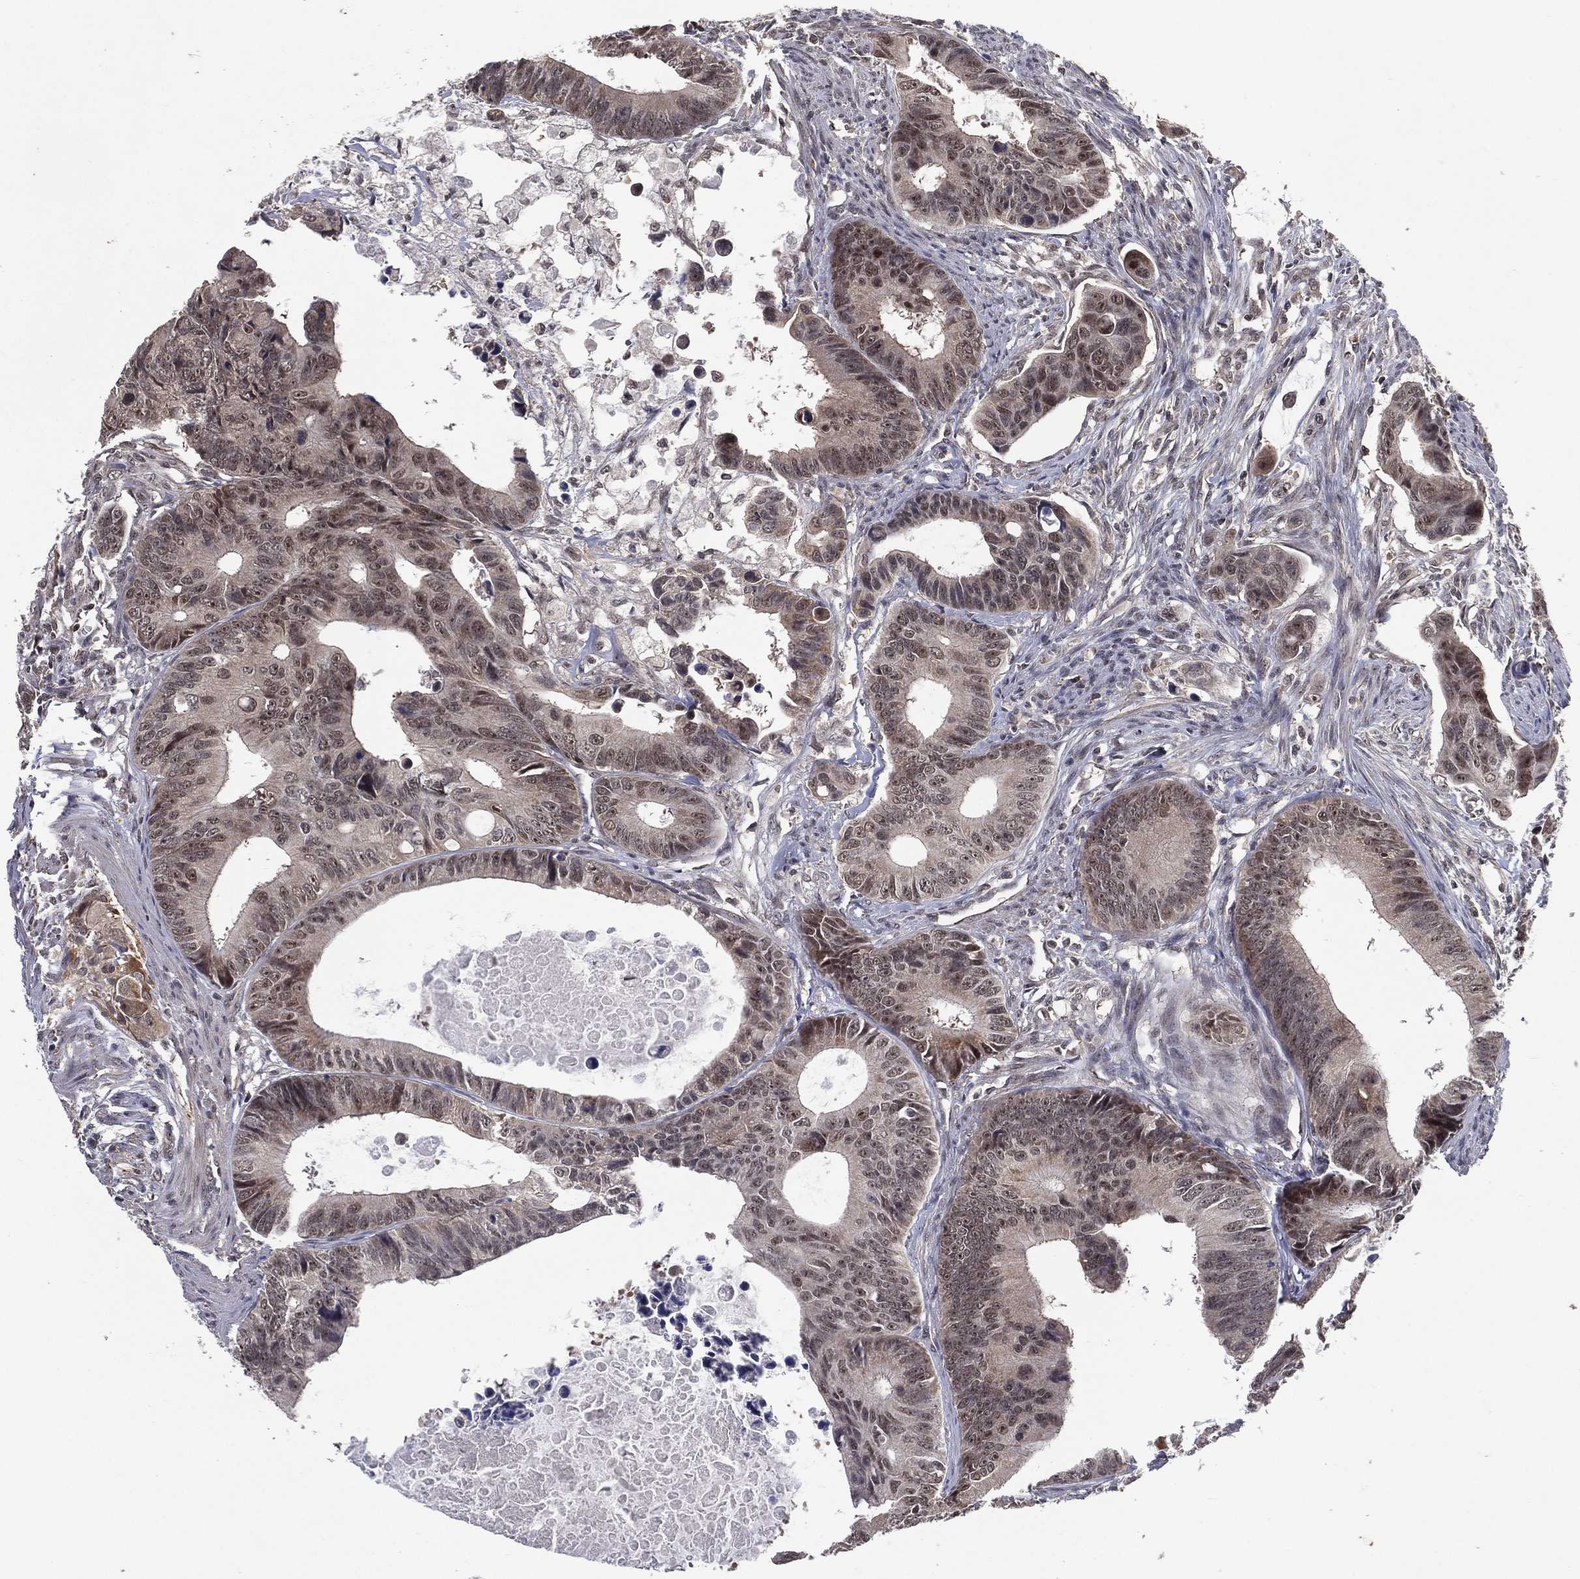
{"staining": {"intensity": "weak", "quantity": "<25%", "location": "cytoplasmic/membranous"}, "tissue": "colorectal cancer", "cell_type": "Tumor cells", "image_type": "cancer", "snomed": [{"axis": "morphology", "description": "Adenocarcinoma, NOS"}, {"axis": "topography", "description": "Colon"}], "caption": "IHC histopathology image of colorectal cancer stained for a protein (brown), which exhibits no positivity in tumor cells. Brightfield microscopy of IHC stained with DAB (3,3'-diaminobenzidine) (brown) and hematoxylin (blue), captured at high magnification.", "gene": "NELFCD", "patient": {"sex": "female", "age": 87}}